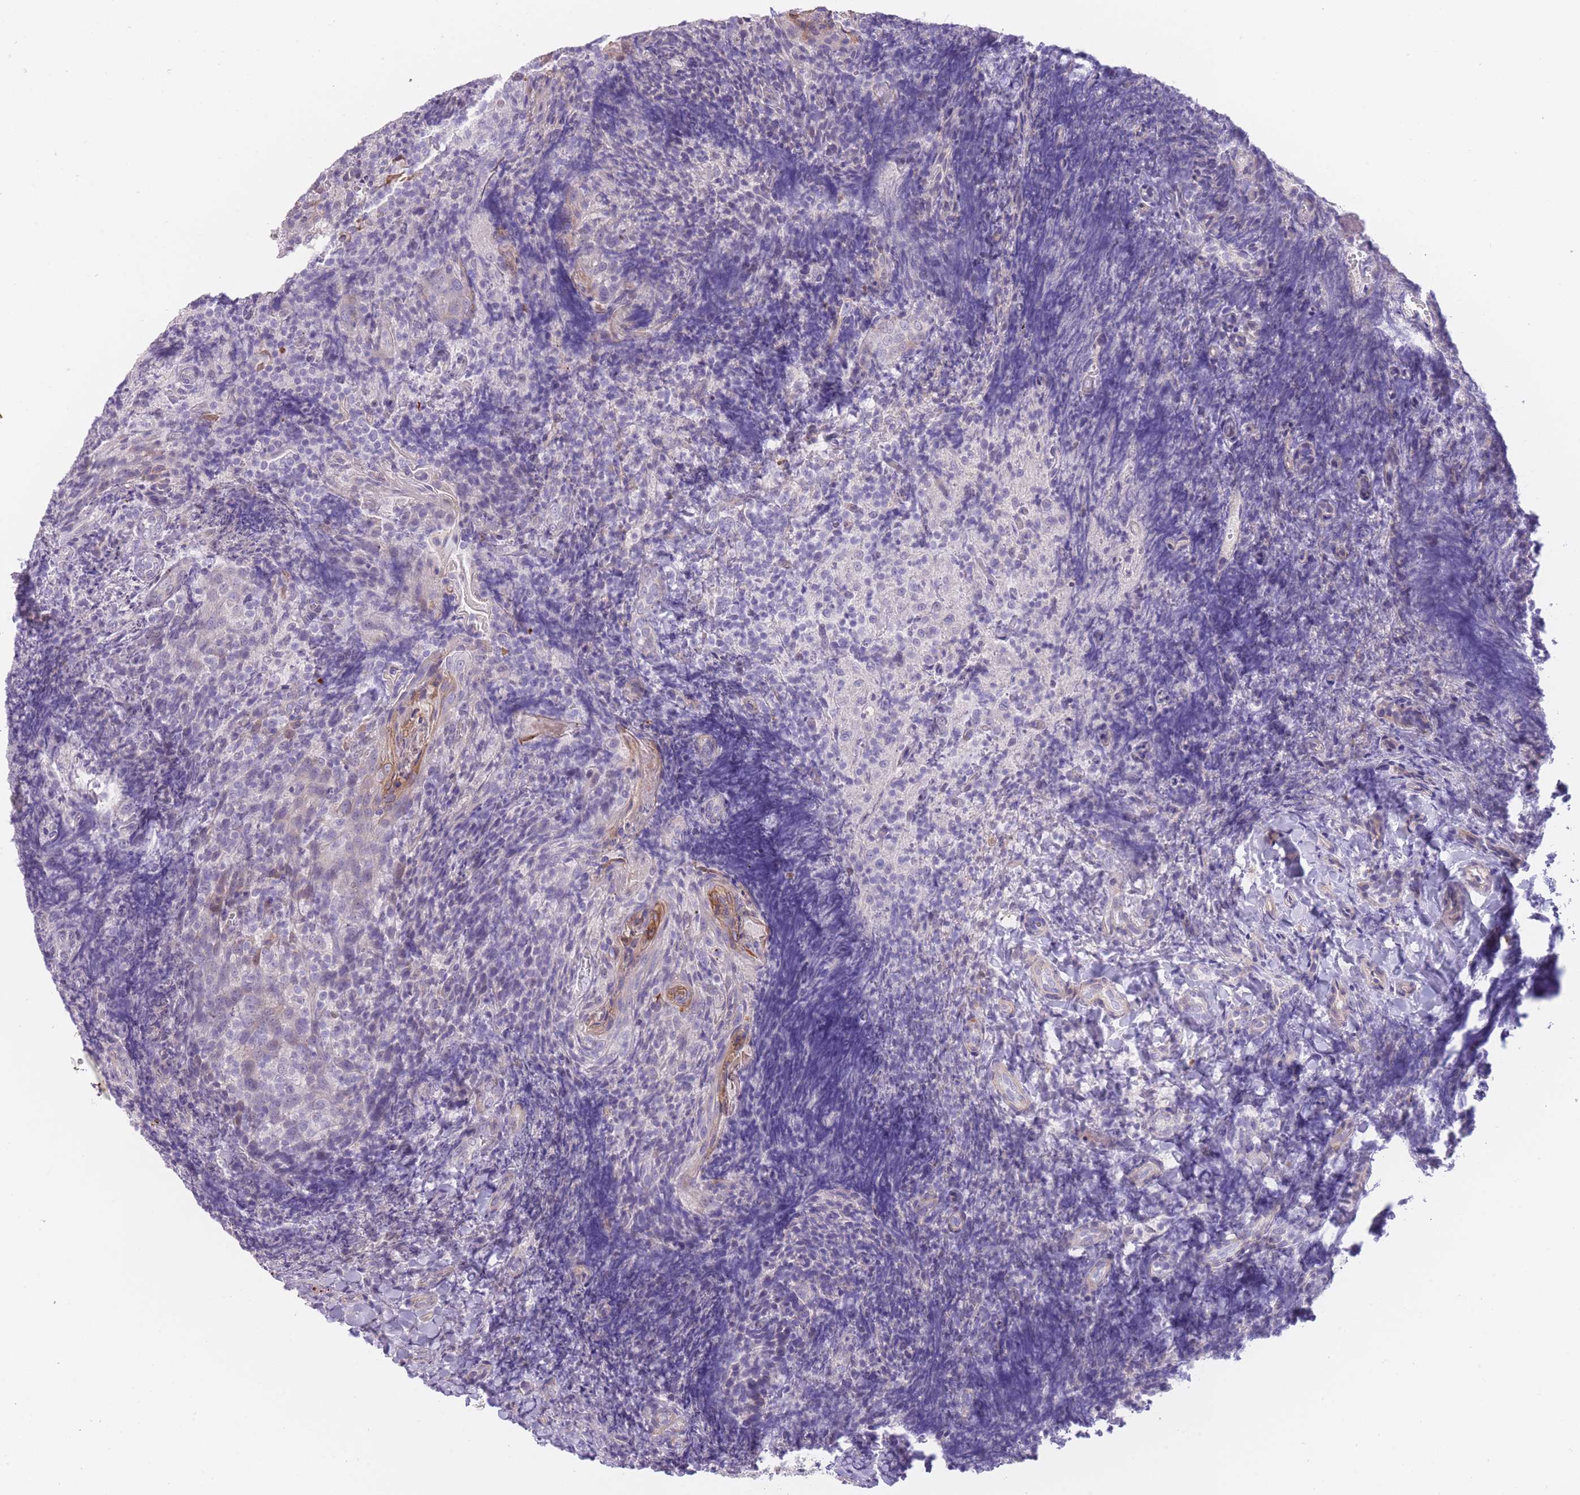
{"staining": {"intensity": "negative", "quantity": "none", "location": "none"}, "tissue": "tonsil", "cell_type": "Germinal center cells", "image_type": "normal", "snomed": [{"axis": "morphology", "description": "Normal tissue, NOS"}, {"axis": "topography", "description": "Tonsil"}], "caption": "Histopathology image shows no protein positivity in germinal center cells of benign tonsil. The staining was performed using DAB to visualize the protein expression in brown, while the nuclei were stained in blue with hematoxylin (Magnification: 20x).", "gene": "IMPG1", "patient": {"sex": "female", "age": 10}}